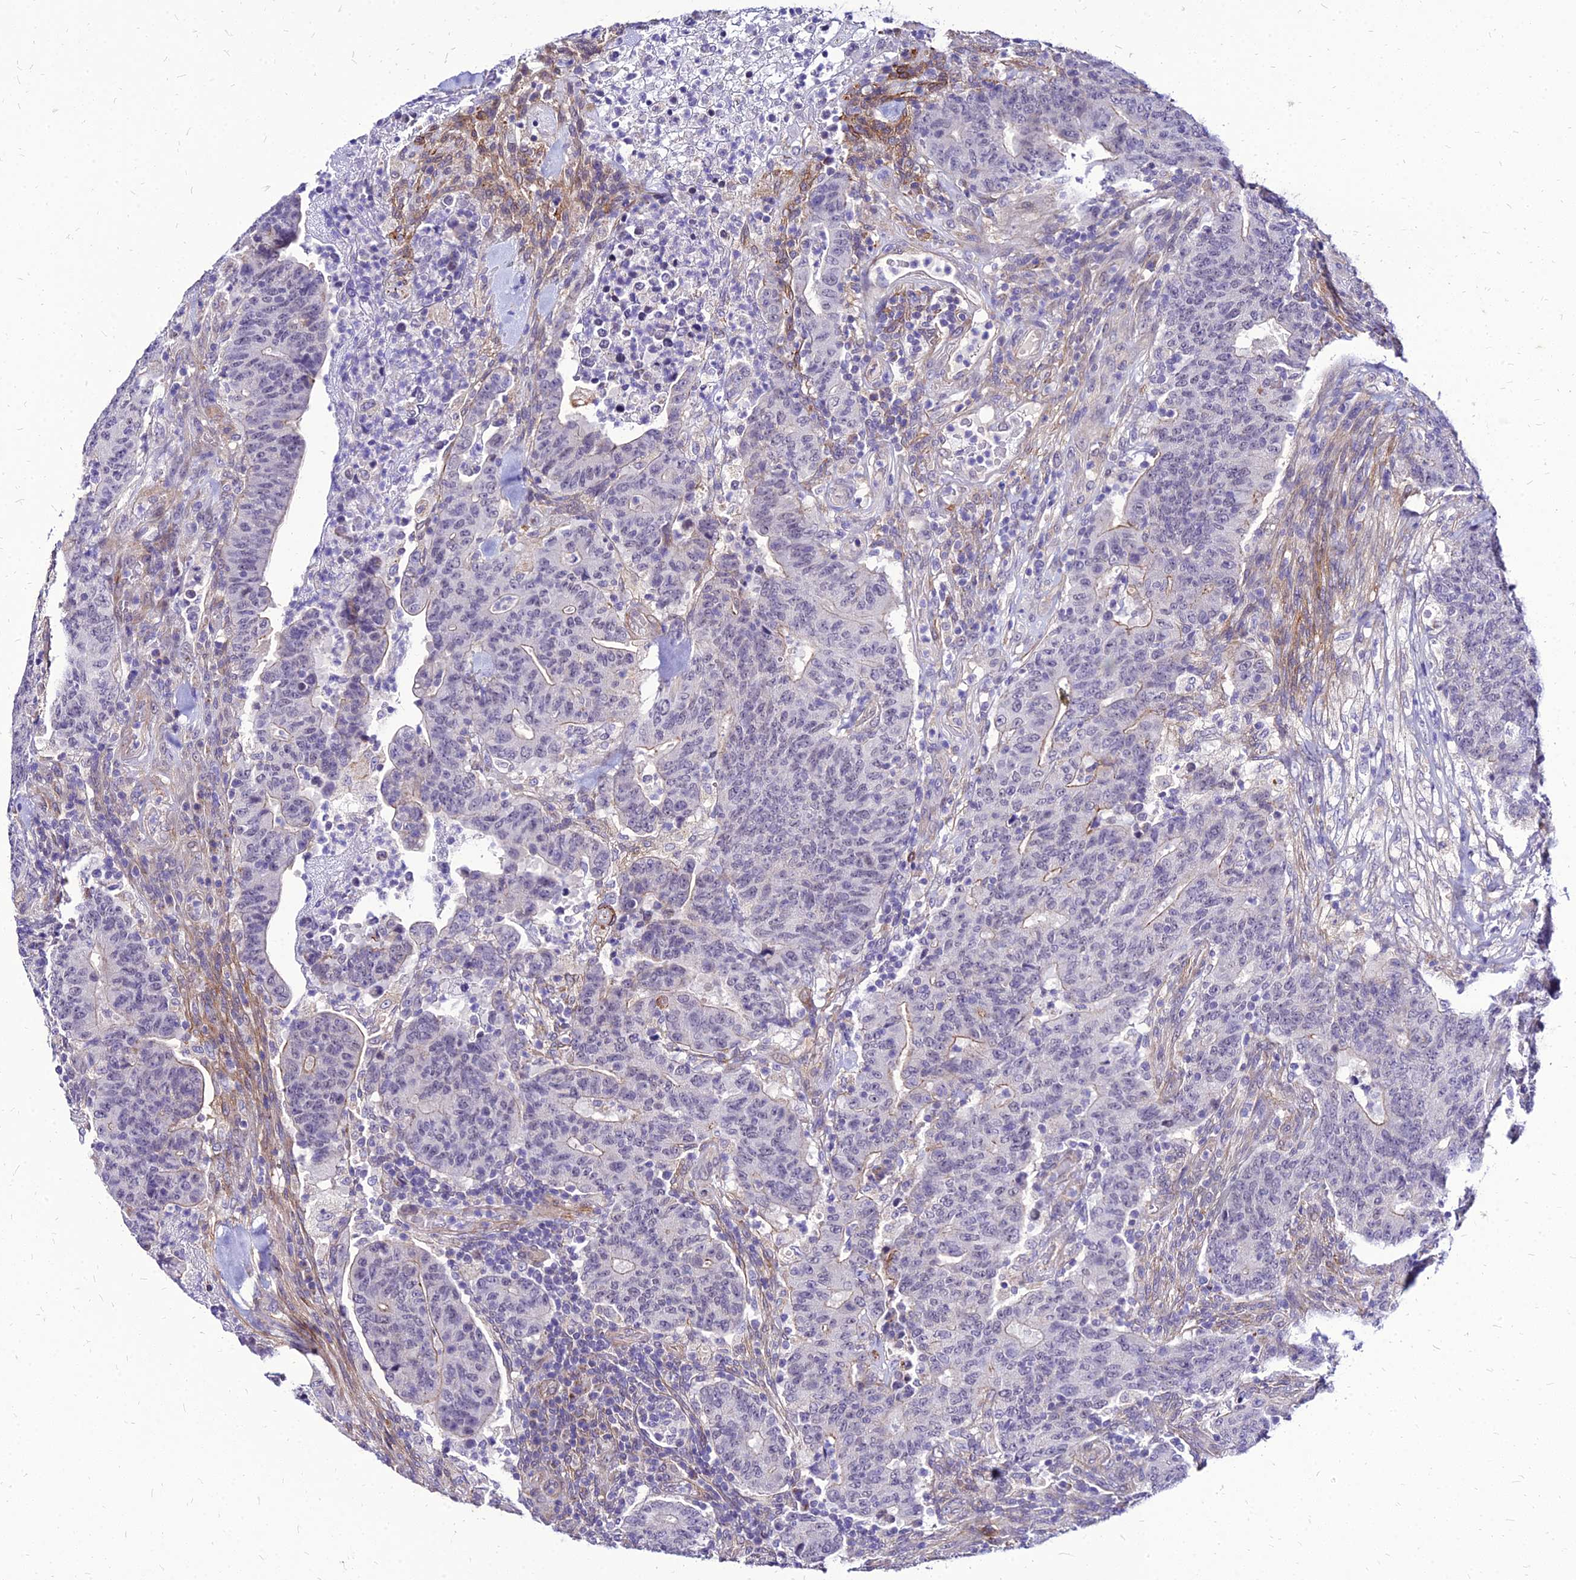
{"staining": {"intensity": "weak", "quantity": "<25%", "location": "cytoplasmic/membranous"}, "tissue": "colorectal cancer", "cell_type": "Tumor cells", "image_type": "cancer", "snomed": [{"axis": "morphology", "description": "Adenocarcinoma, NOS"}, {"axis": "topography", "description": "Colon"}], "caption": "Tumor cells show no significant positivity in colorectal adenocarcinoma.", "gene": "YEATS2", "patient": {"sex": "female", "age": 75}}